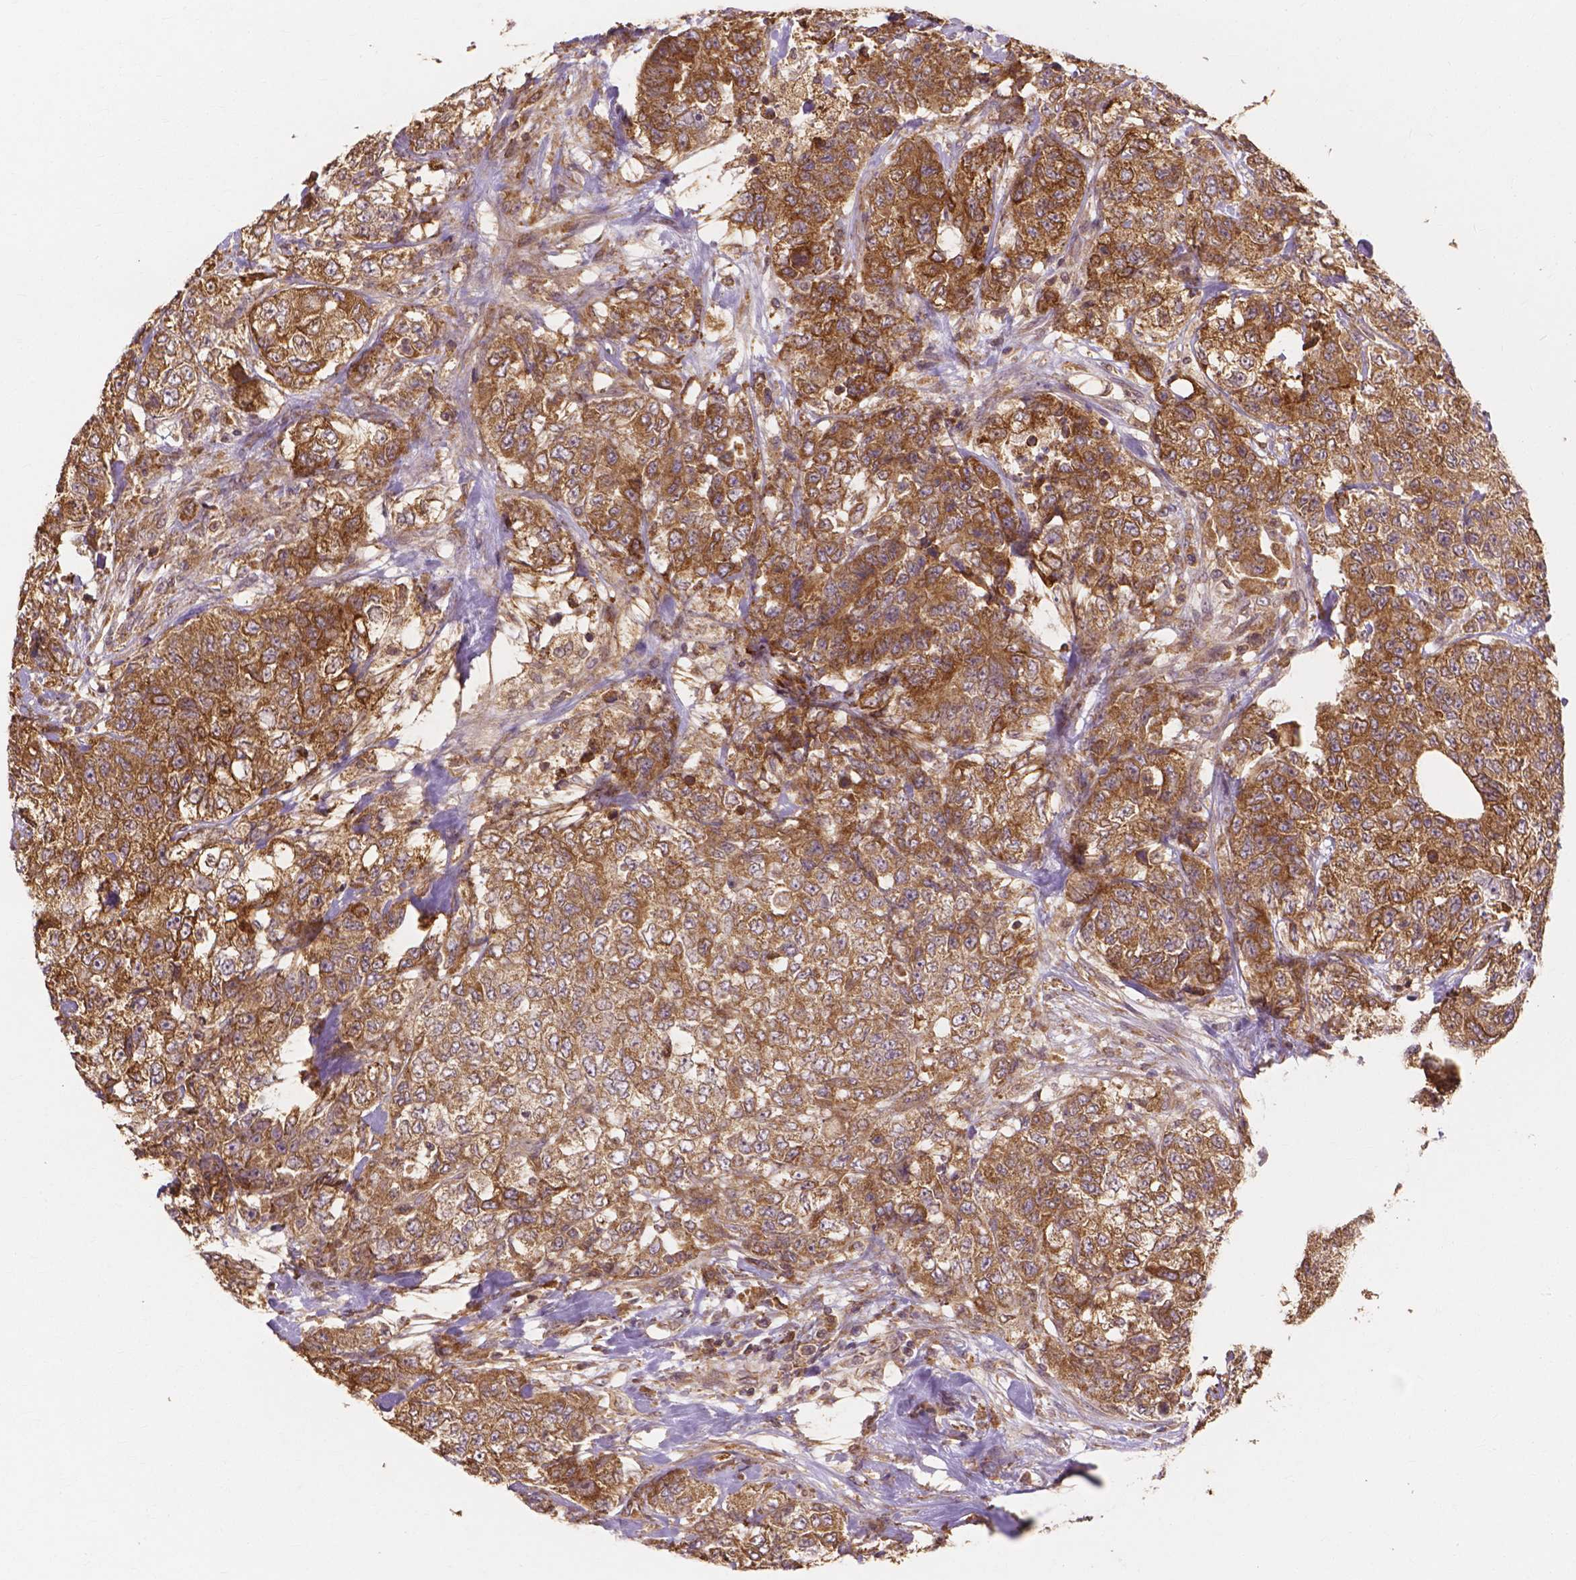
{"staining": {"intensity": "moderate", "quantity": ">75%", "location": "cytoplasmic/membranous"}, "tissue": "urothelial cancer", "cell_type": "Tumor cells", "image_type": "cancer", "snomed": [{"axis": "morphology", "description": "Urothelial carcinoma, High grade"}, {"axis": "topography", "description": "Urinary bladder"}], "caption": "A histopathology image showing moderate cytoplasmic/membranous expression in about >75% of tumor cells in urothelial carcinoma (high-grade), as visualized by brown immunohistochemical staining.", "gene": "TAB2", "patient": {"sex": "female", "age": 78}}